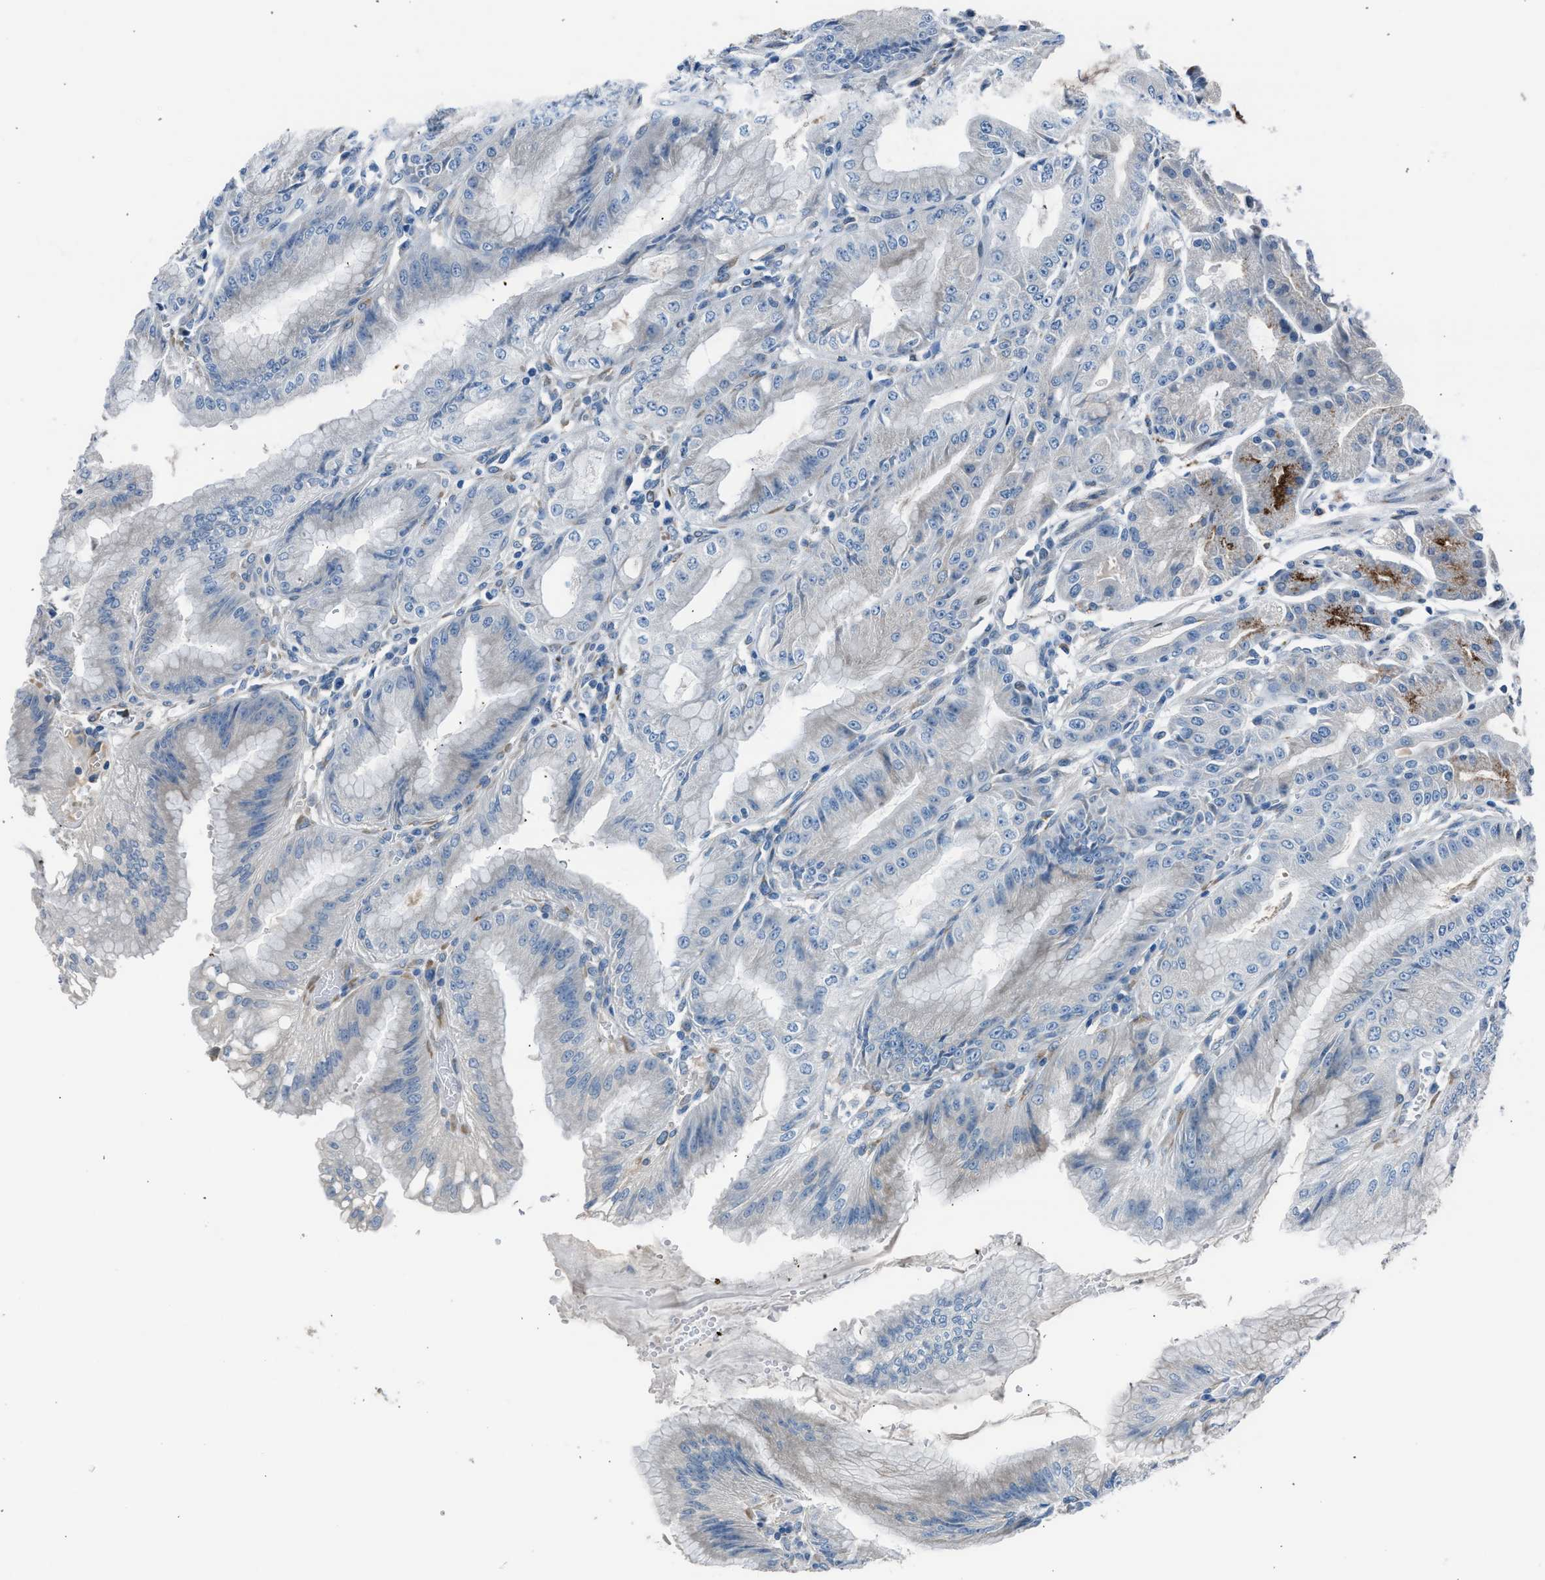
{"staining": {"intensity": "moderate", "quantity": "<25%", "location": "cytoplasmic/membranous"}, "tissue": "stomach", "cell_type": "Glandular cells", "image_type": "normal", "snomed": [{"axis": "morphology", "description": "Normal tissue, NOS"}, {"axis": "topography", "description": "Stomach, lower"}], "caption": "High-magnification brightfield microscopy of benign stomach stained with DAB (brown) and counterstained with hematoxylin (blue). glandular cells exhibit moderate cytoplasmic/membranous expression is present in about<25% of cells.", "gene": "RNF41", "patient": {"sex": "male", "age": 71}}